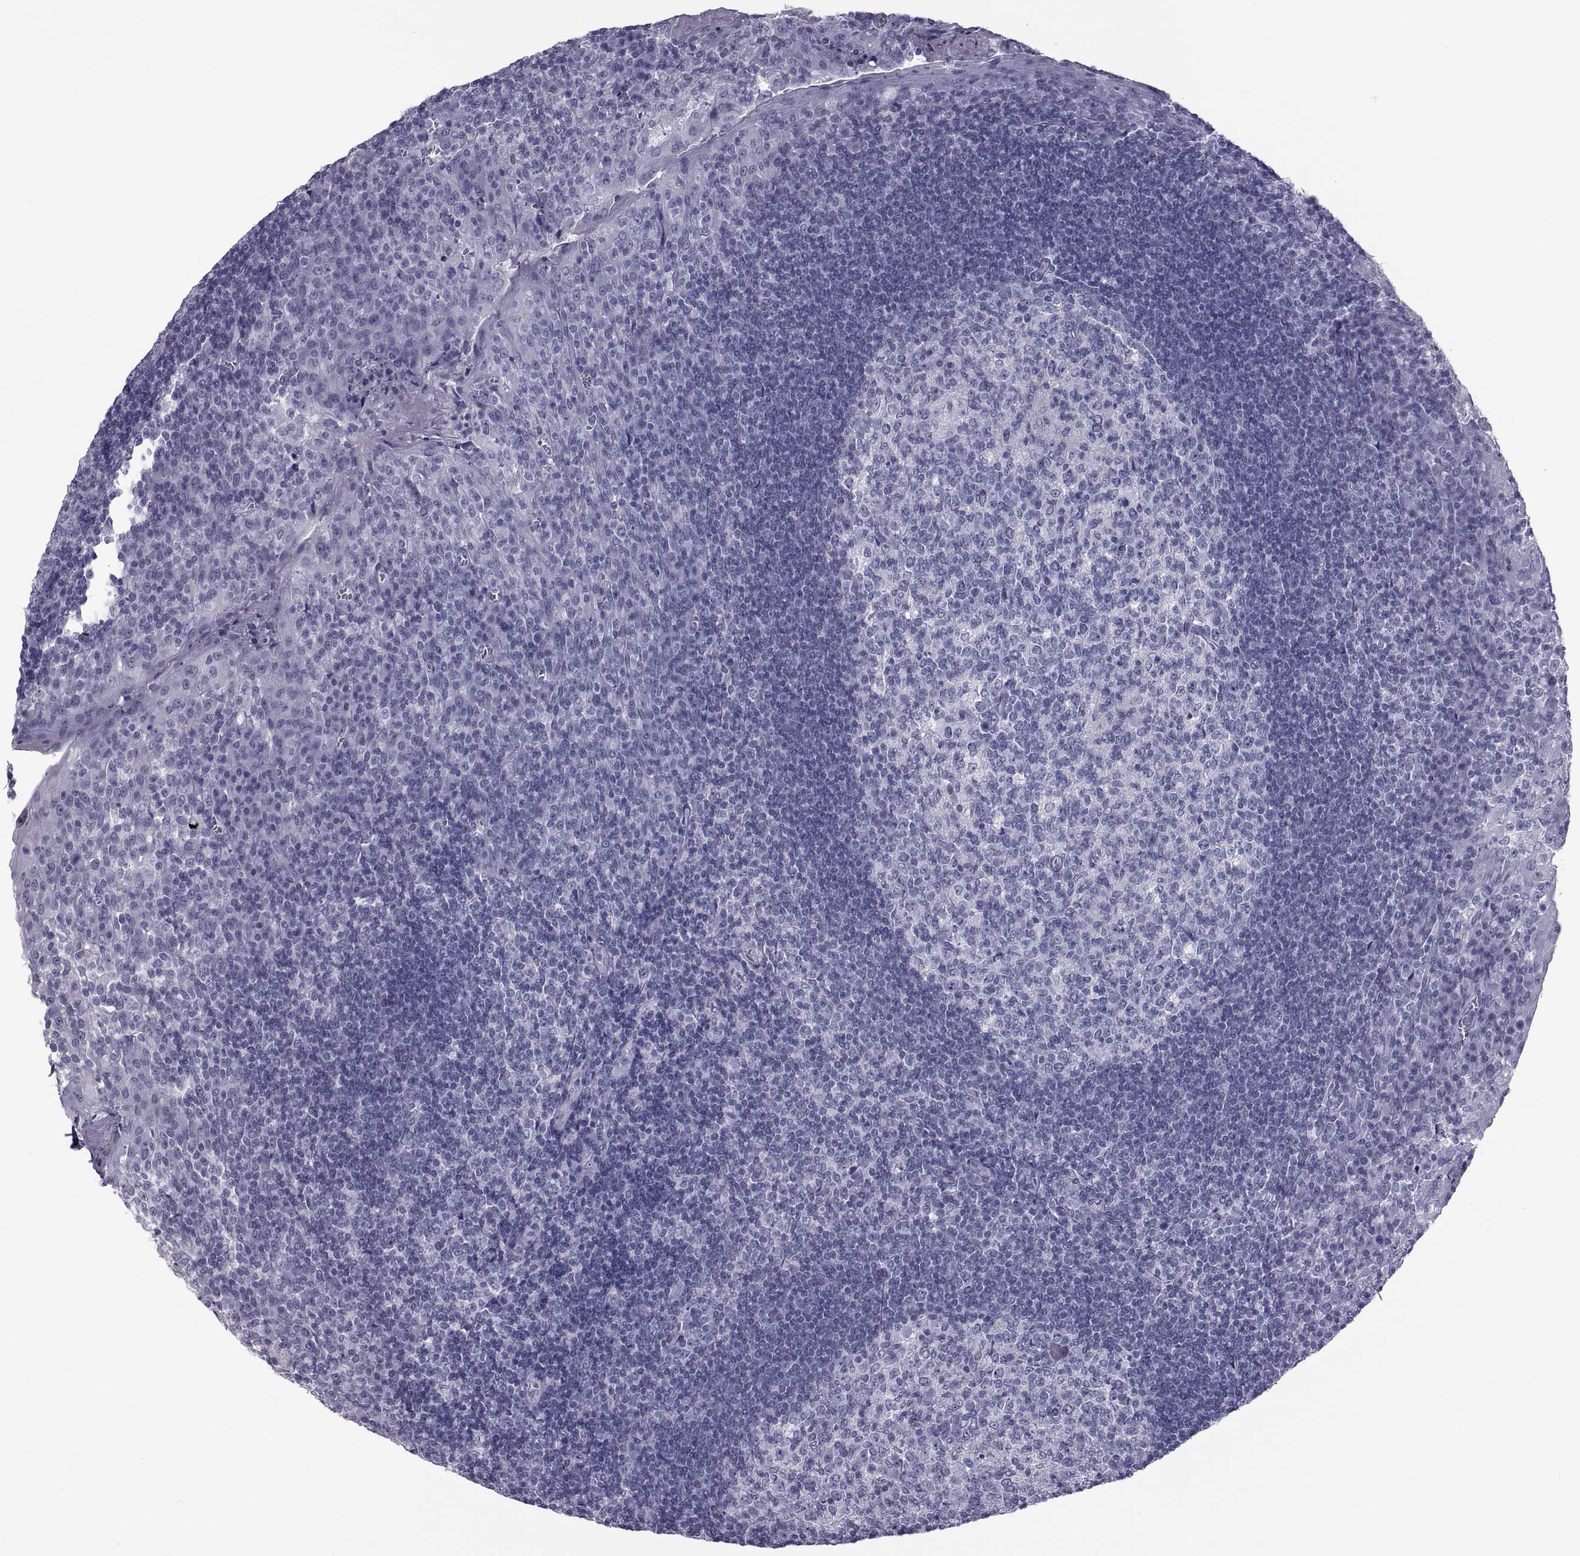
{"staining": {"intensity": "negative", "quantity": "none", "location": "none"}, "tissue": "tonsil", "cell_type": "Germinal center cells", "image_type": "normal", "snomed": [{"axis": "morphology", "description": "Normal tissue, NOS"}, {"axis": "topography", "description": "Tonsil"}], "caption": "High power microscopy photomicrograph of an immunohistochemistry micrograph of benign tonsil, revealing no significant positivity in germinal center cells.", "gene": "MAGEB1", "patient": {"sex": "female", "age": 12}}